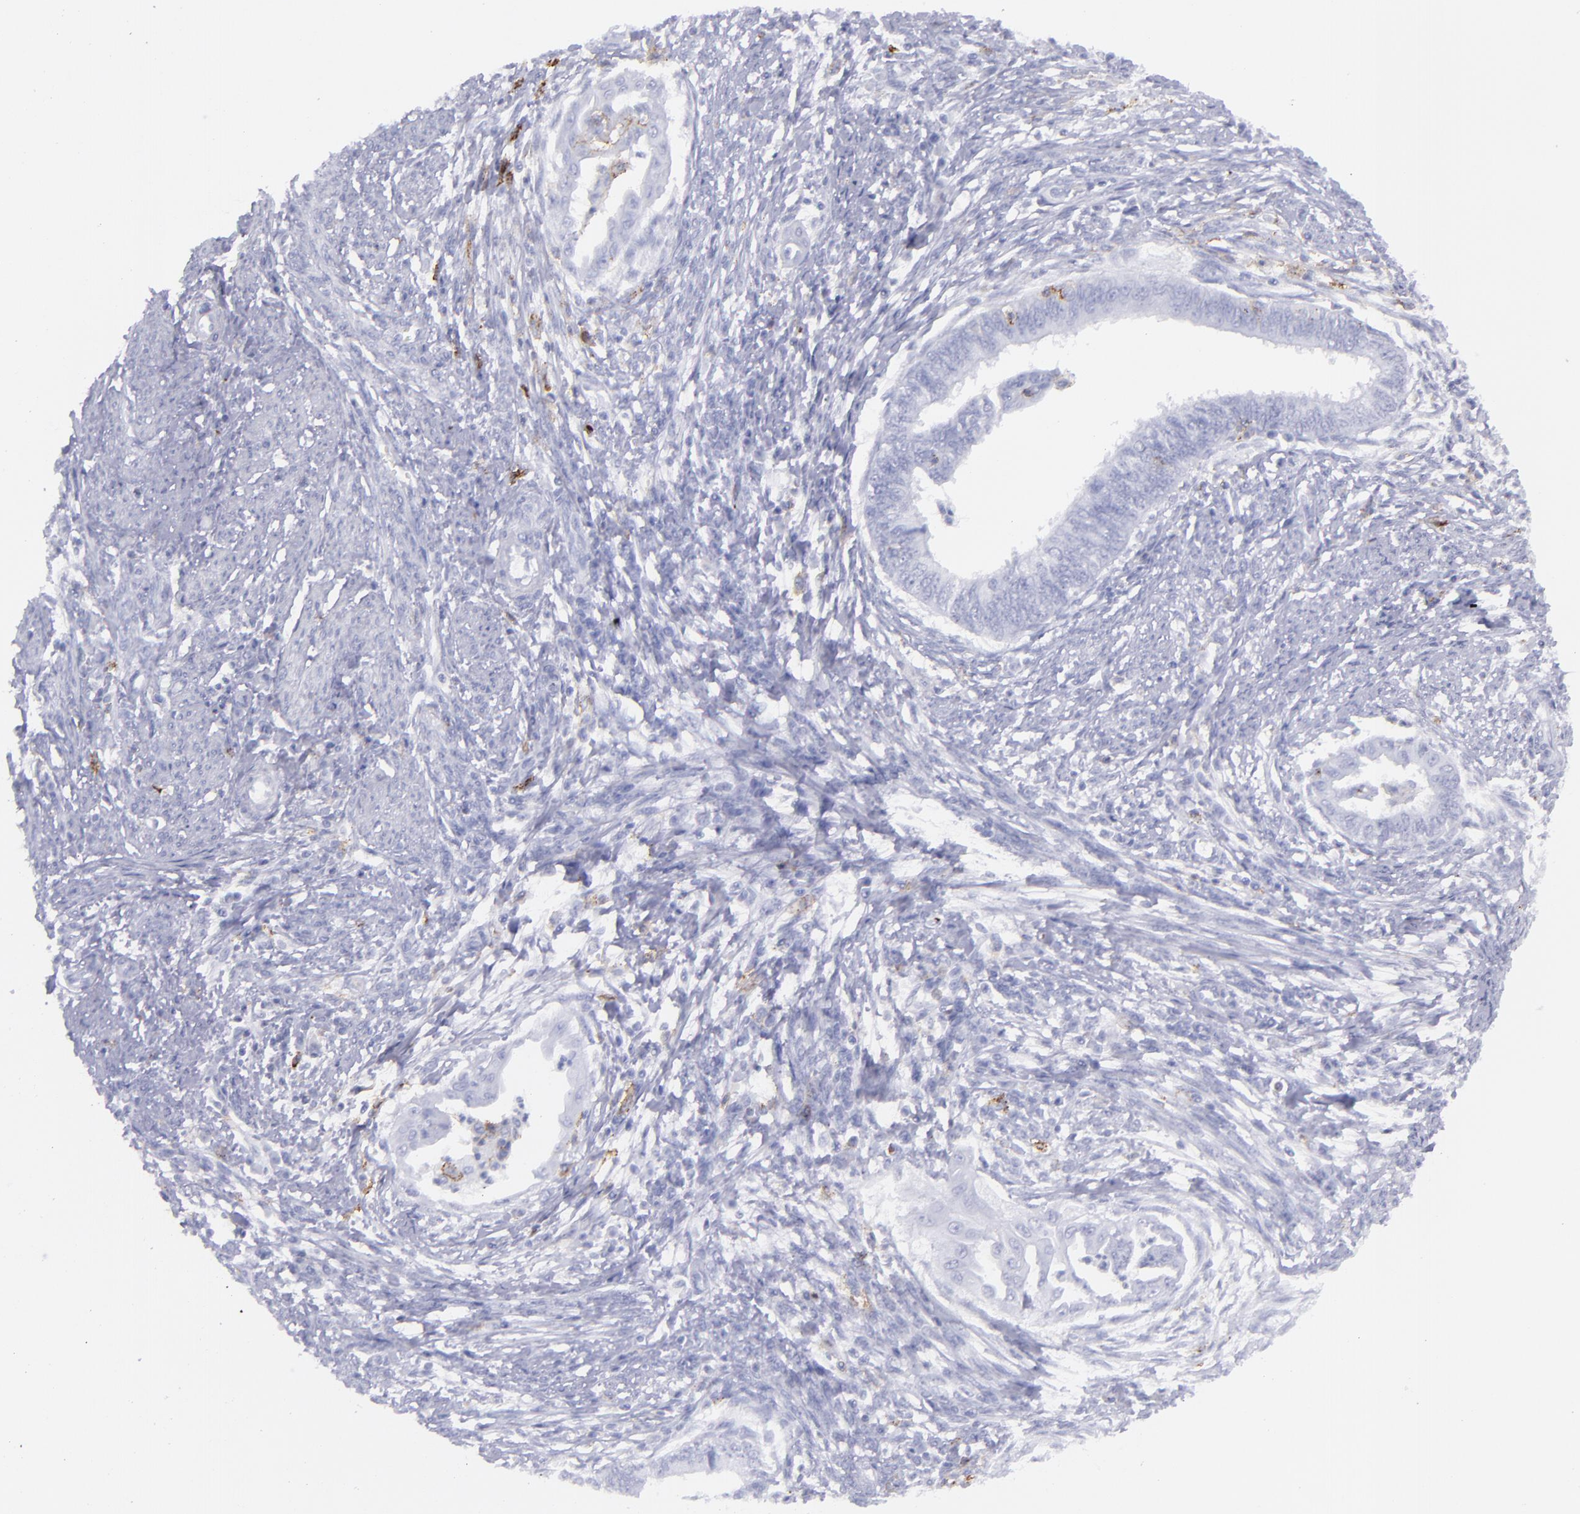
{"staining": {"intensity": "negative", "quantity": "none", "location": "none"}, "tissue": "endometrial cancer", "cell_type": "Tumor cells", "image_type": "cancer", "snomed": [{"axis": "morphology", "description": "Adenocarcinoma, NOS"}, {"axis": "topography", "description": "Endometrium"}], "caption": "Endometrial cancer (adenocarcinoma) was stained to show a protein in brown. There is no significant expression in tumor cells.", "gene": "SELPLG", "patient": {"sex": "female", "age": 66}}